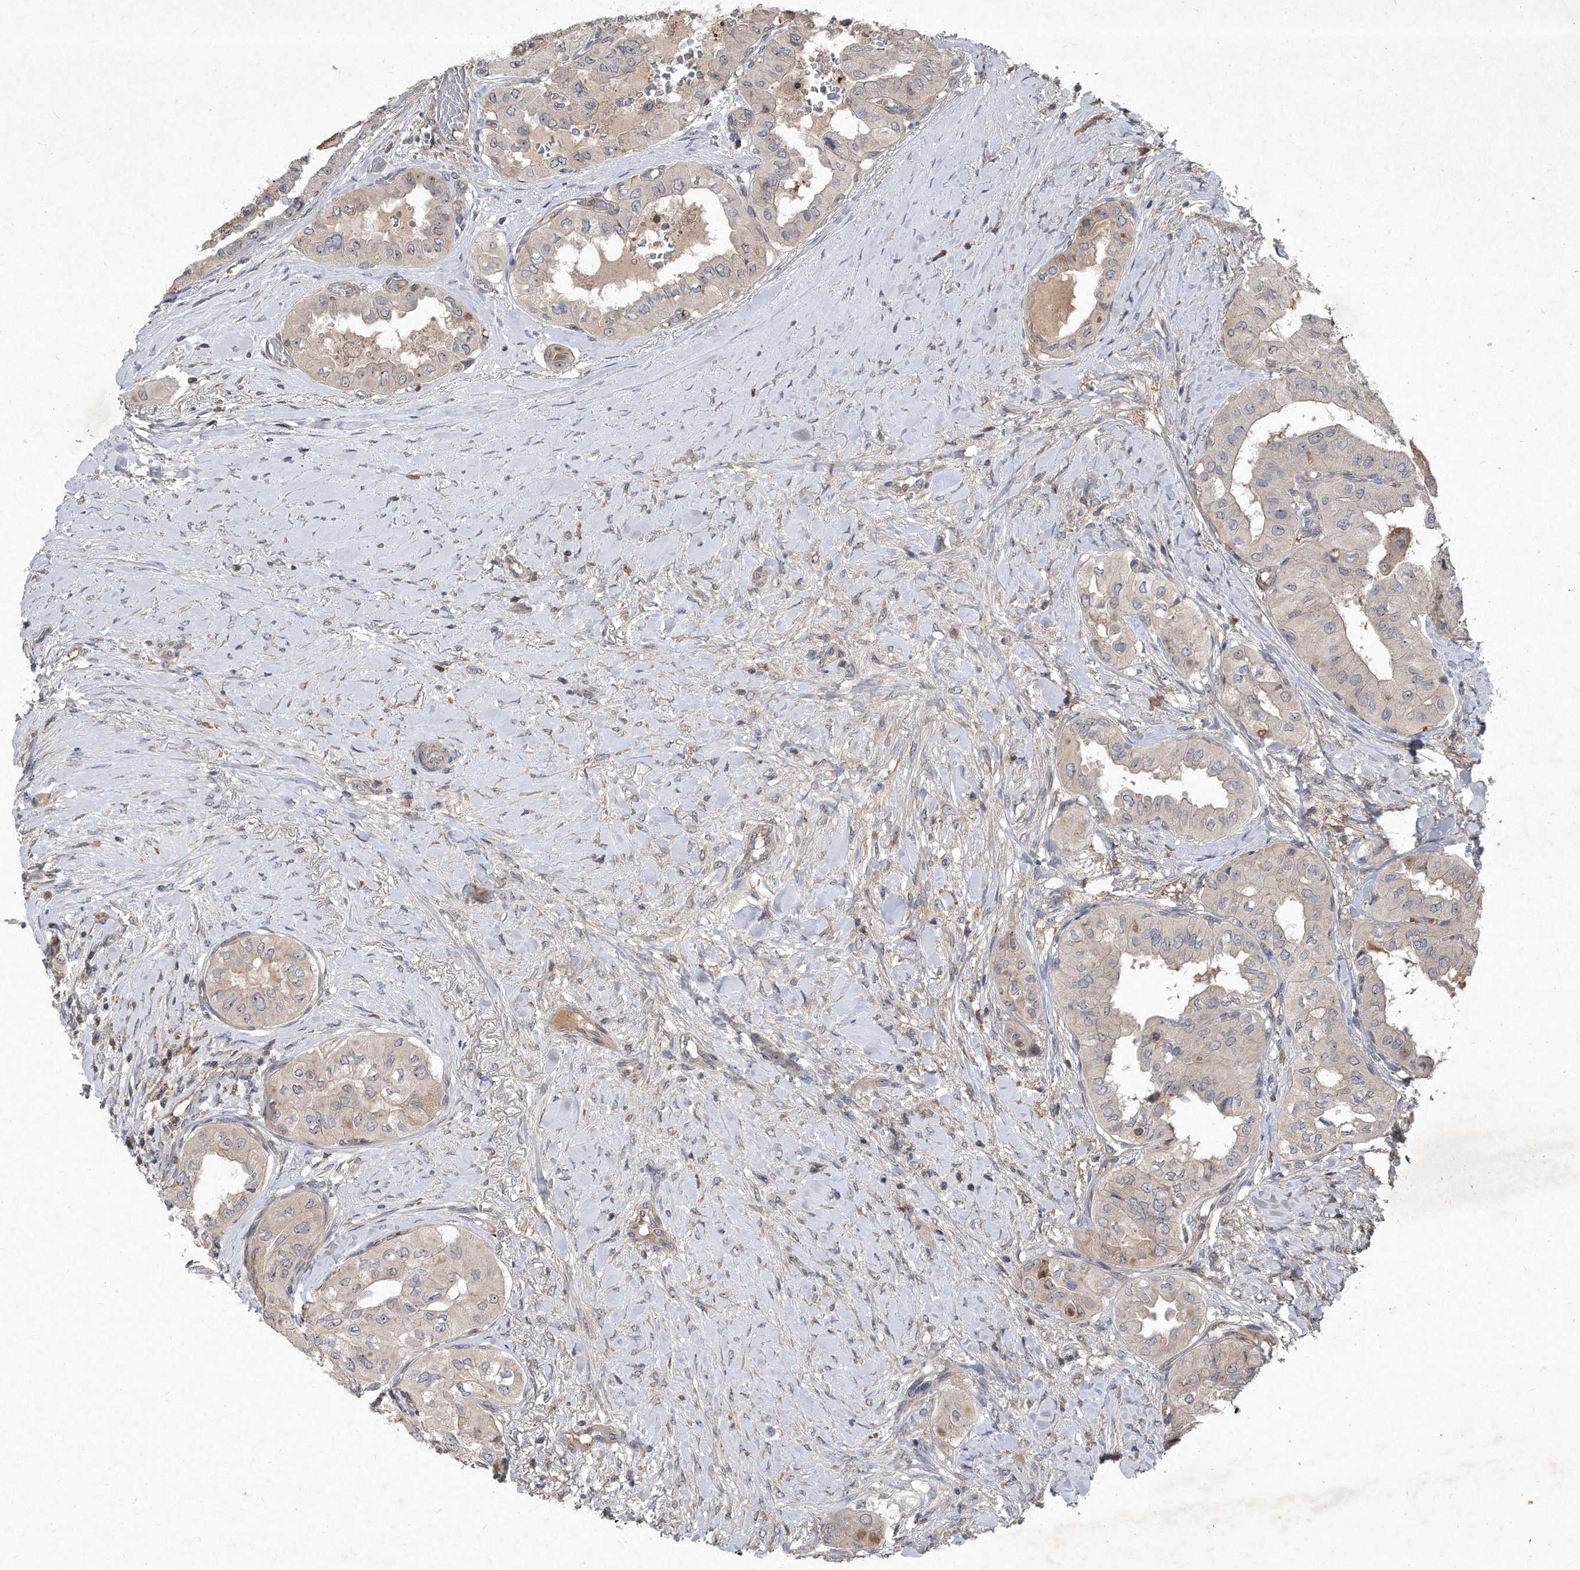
{"staining": {"intensity": "negative", "quantity": "none", "location": "none"}, "tissue": "thyroid cancer", "cell_type": "Tumor cells", "image_type": "cancer", "snomed": [{"axis": "morphology", "description": "Papillary adenocarcinoma, NOS"}, {"axis": "topography", "description": "Thyroid gland"}], "caption": "Immunohistochemical staining of human thyroid papillary adenocarcinoma displays no significant staining in tumor cells.", "gene": "PGBD2", "patient": {"sex": "female", "age": 59}}